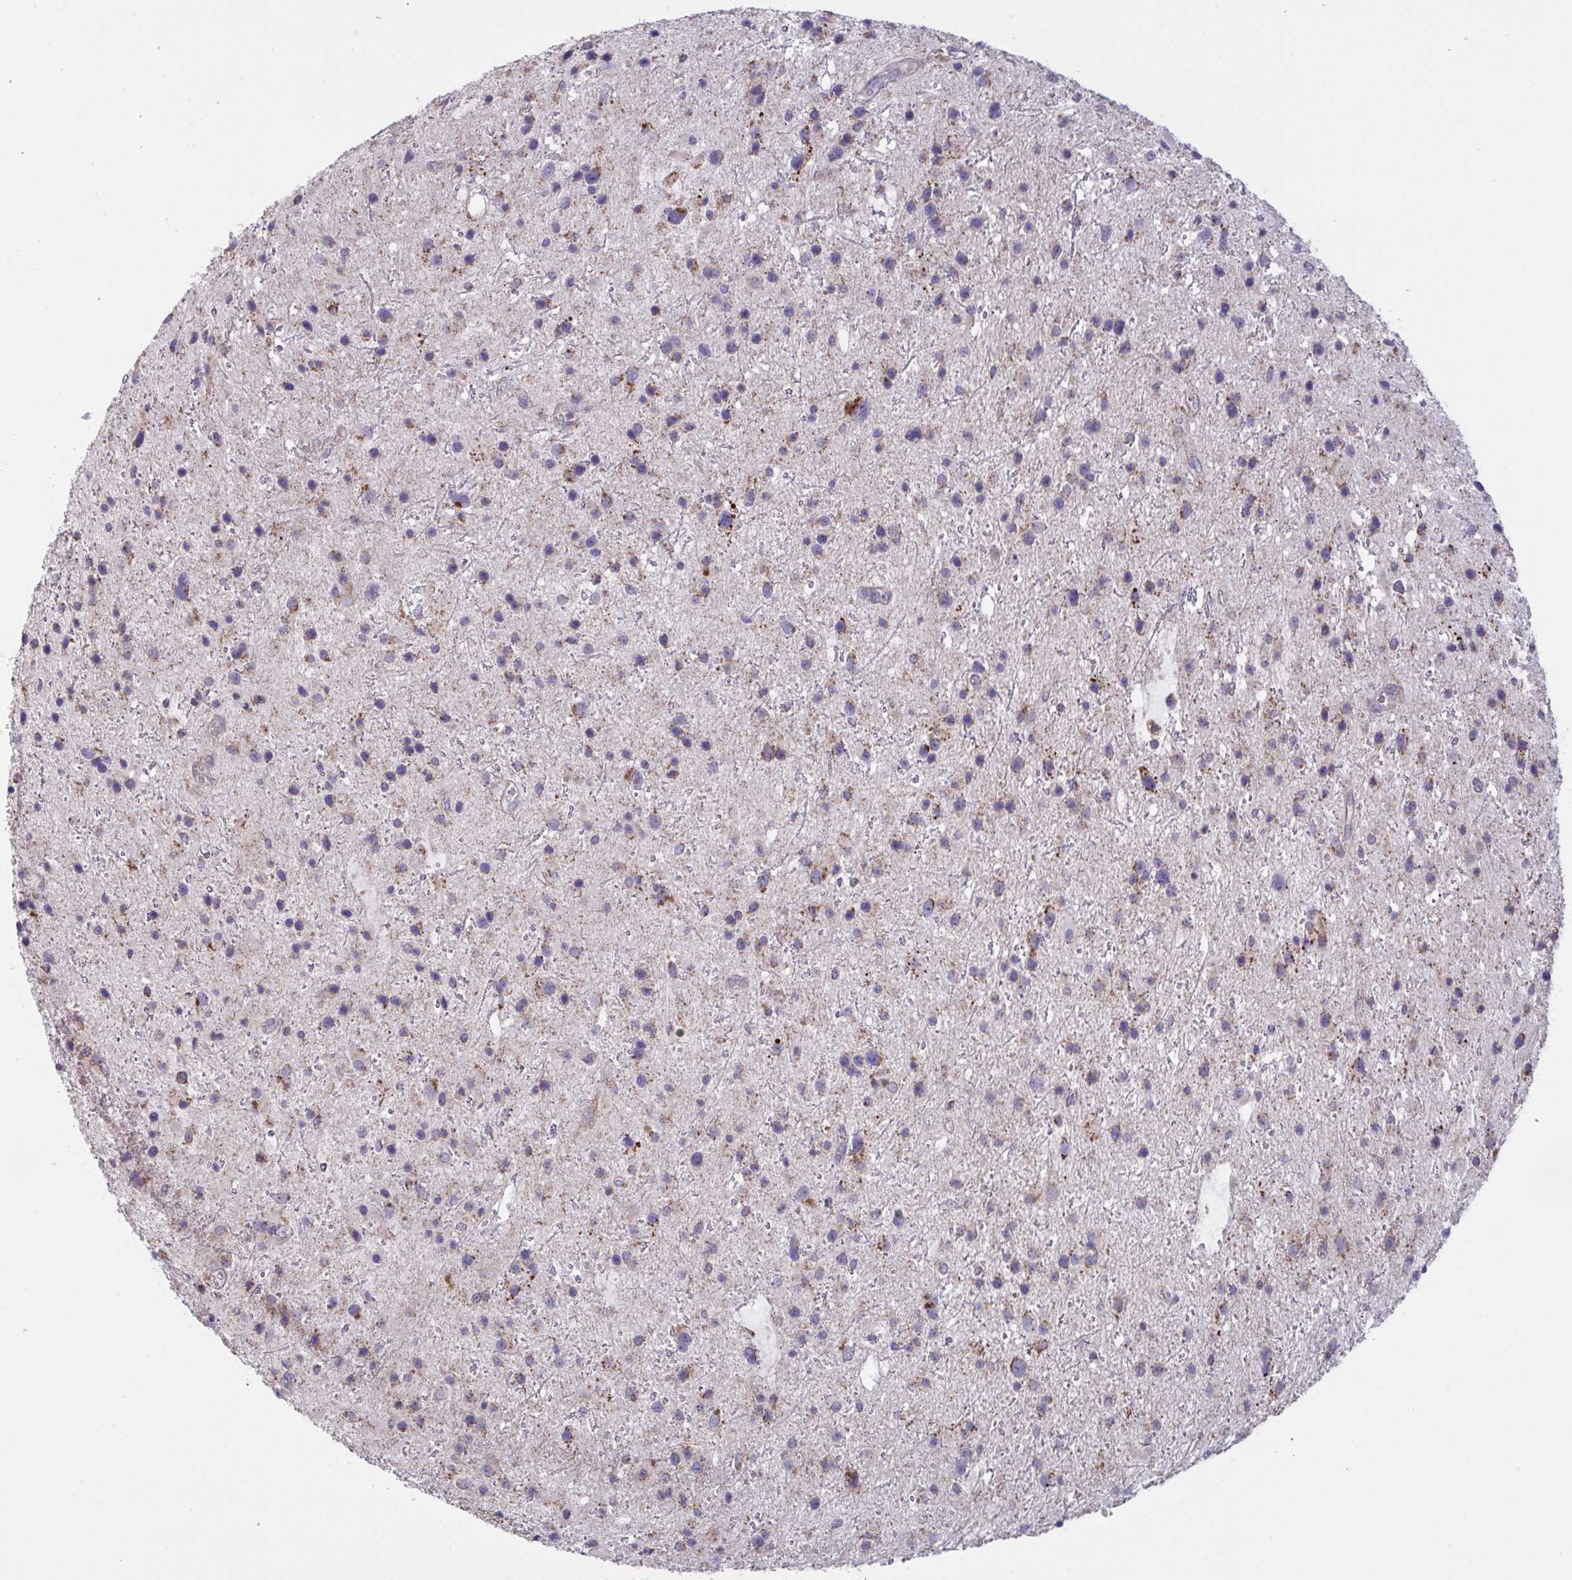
{"staining": {"intensity": "weak", "quantity": ">75%", "location": "cytoplasmic/membranous"}, "tissue": "glioma", "cell_type": "Tumor cells", "image_type": "cancer", "snomed": [{"axis": "morphology", "description": "Glioma, malignant, Low grade"}, {"axis": "topography", "description": "Brain"}], "caption": "A histopathology image of human glioma stained for a protein reveals weak cytoplasmic/membranous brown staining in tumor cells. Using DAB (brown) and hematoxylin (blue) stains, captured at high magnification using brightfield microscopy.", "gene": "MICOS10", "patient": {"sex": "female", "age": 32}}